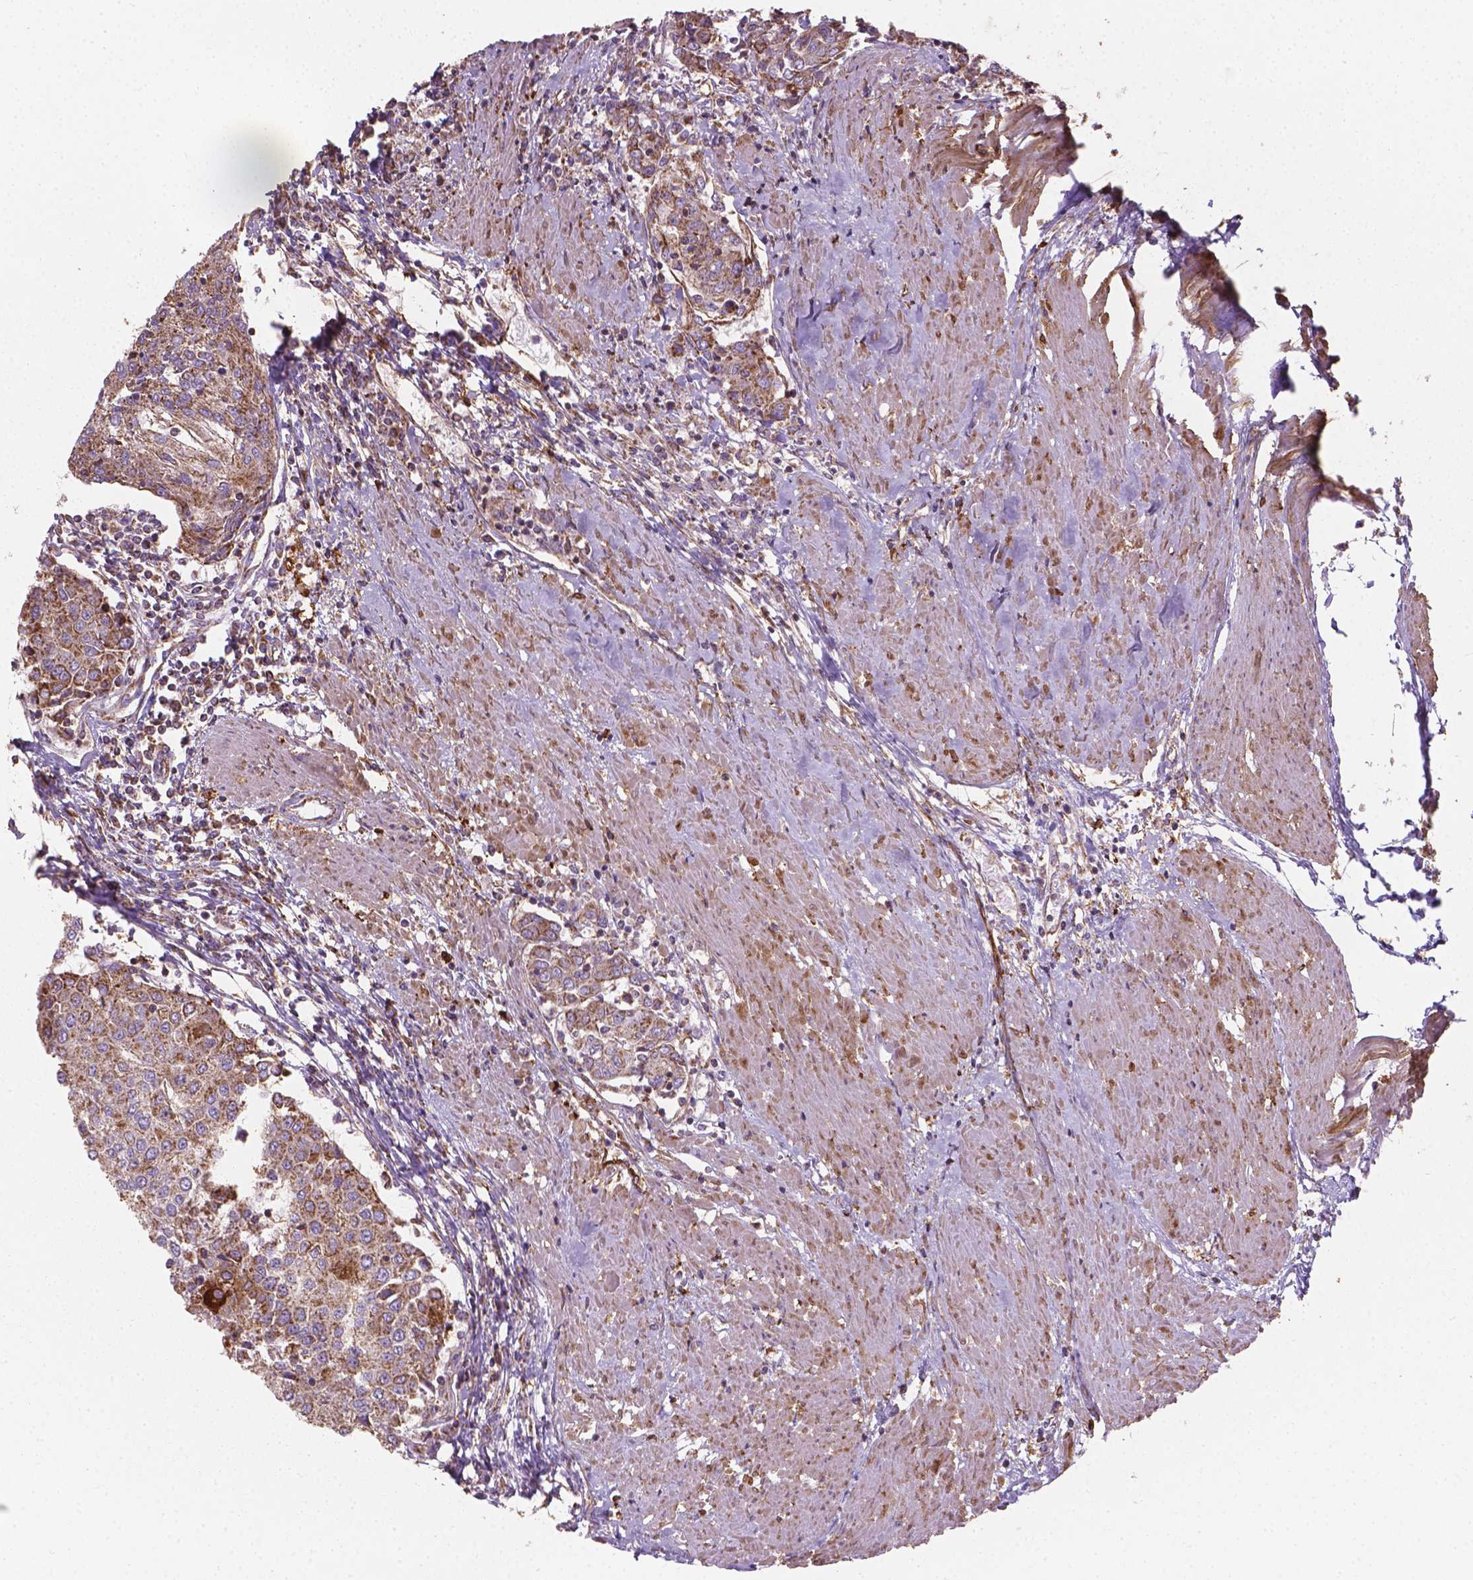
{"staining": {"intensity": "moderate", "quantity": ">75%", "location": "cytoplasmic/membranous"}, "tissue": "urothelial cancer", "cell_type": "Tumor cells", "image_type": "cancer", "snomed": [{"axis": "morphology", "description": "Urothelial carcinoma, High grade"}, {"axis": "topography", "description": "Urinary bladder"}], "caption": "An IHC histopathology image of tumor tissue is shown. Protein staining in brown labels moderate cytoplasmic/membranous positivity in urothelial carcinoma (high-grade) within tumor cells.", "gene": "TCAF1", "patient": {"sex": "female", "age": 85}}